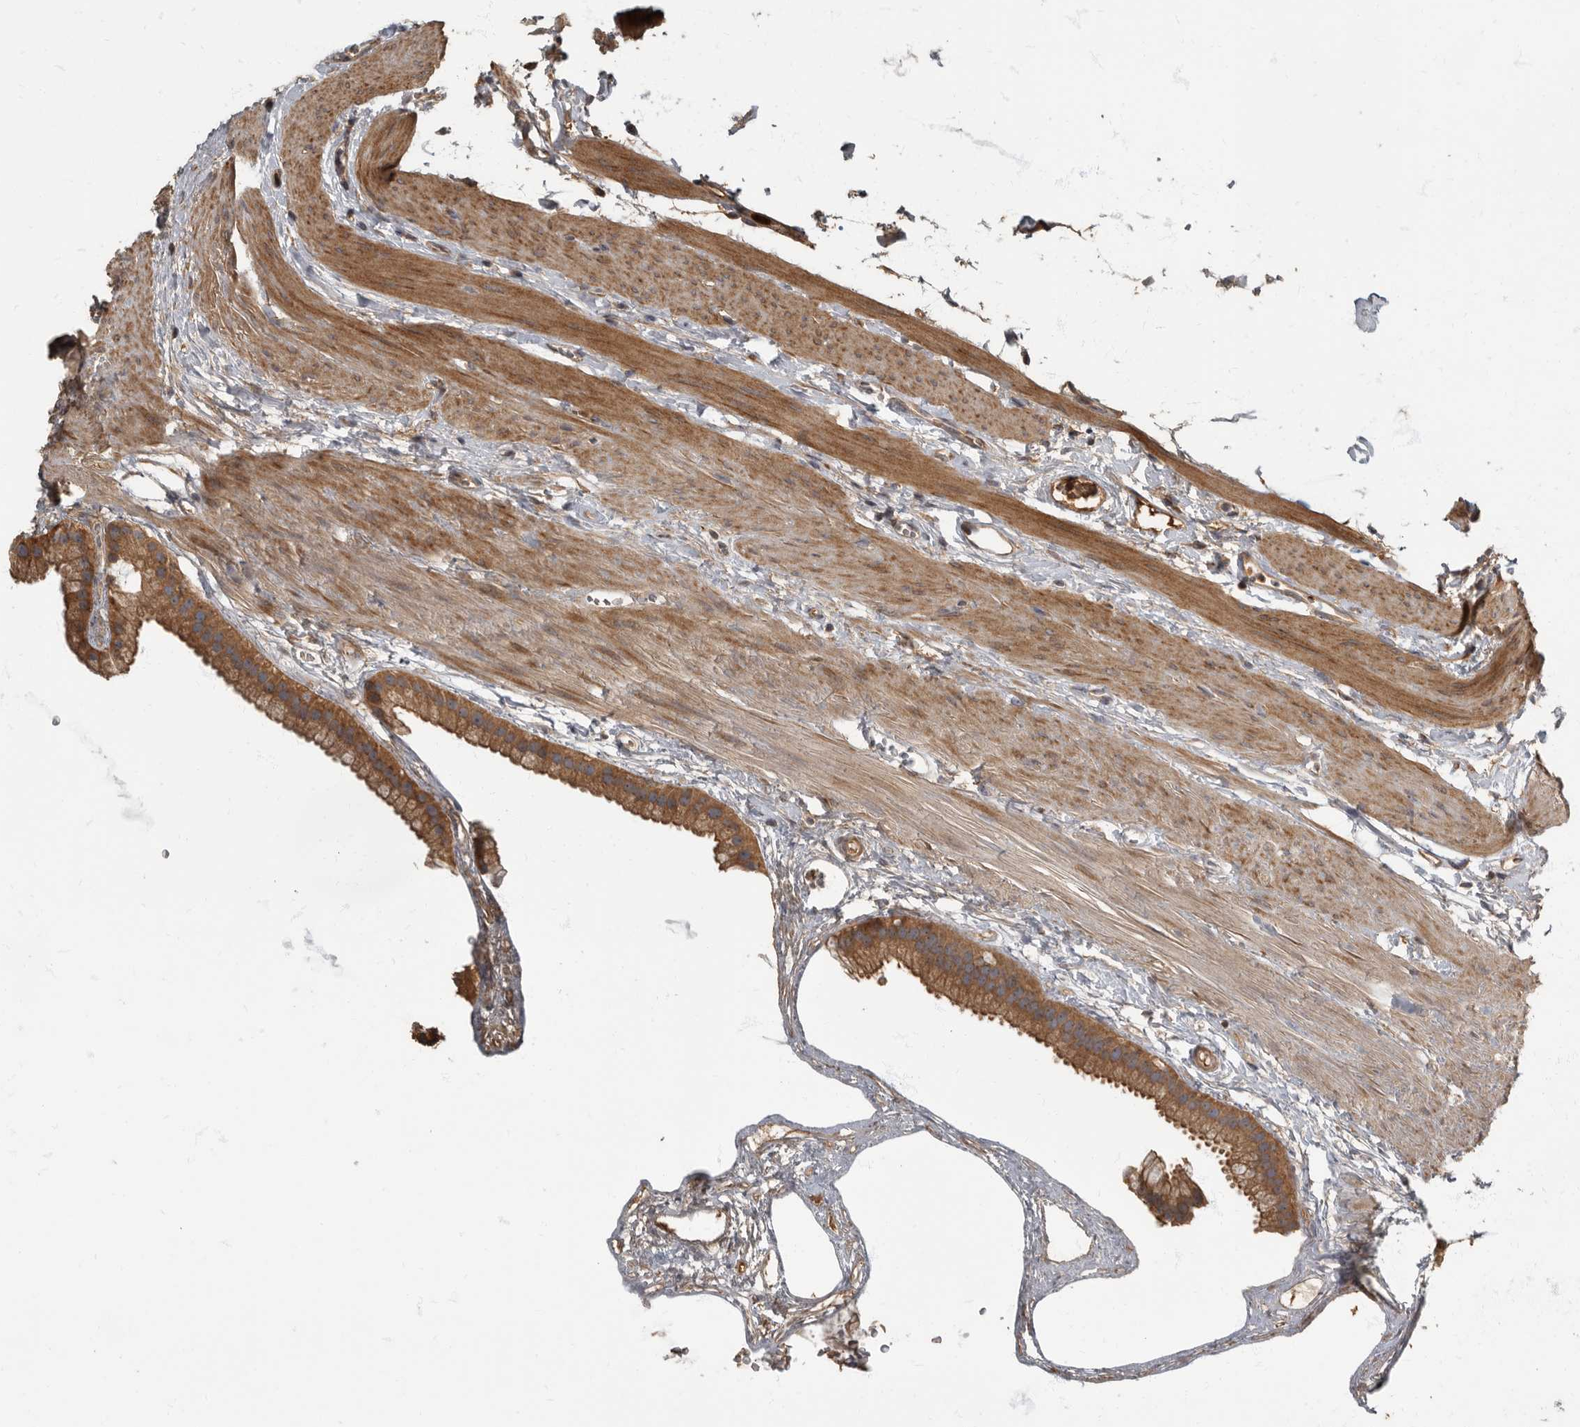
{"staining": {"intensity": "moderate", "quantity": ">75%", "location": "cytoplasmic/membranous"}, "tissue": "gallbladder", "cell_type": "Glandular cells", "image_type": "normal", "snomed": [{"axis": "morphology", "description": "Normal tissue, NOS"}, {"axis": "topography", "description": "Gallbladder"}], "caption": "DAB immunohistochemical staining of unremarkable gallbladder displays moderate cytoplasmic/membranous protein positivity in approximately >75% of glandular cells.", "gene": "DAAM1", "patient": {"sex": "female", "age": 64}}